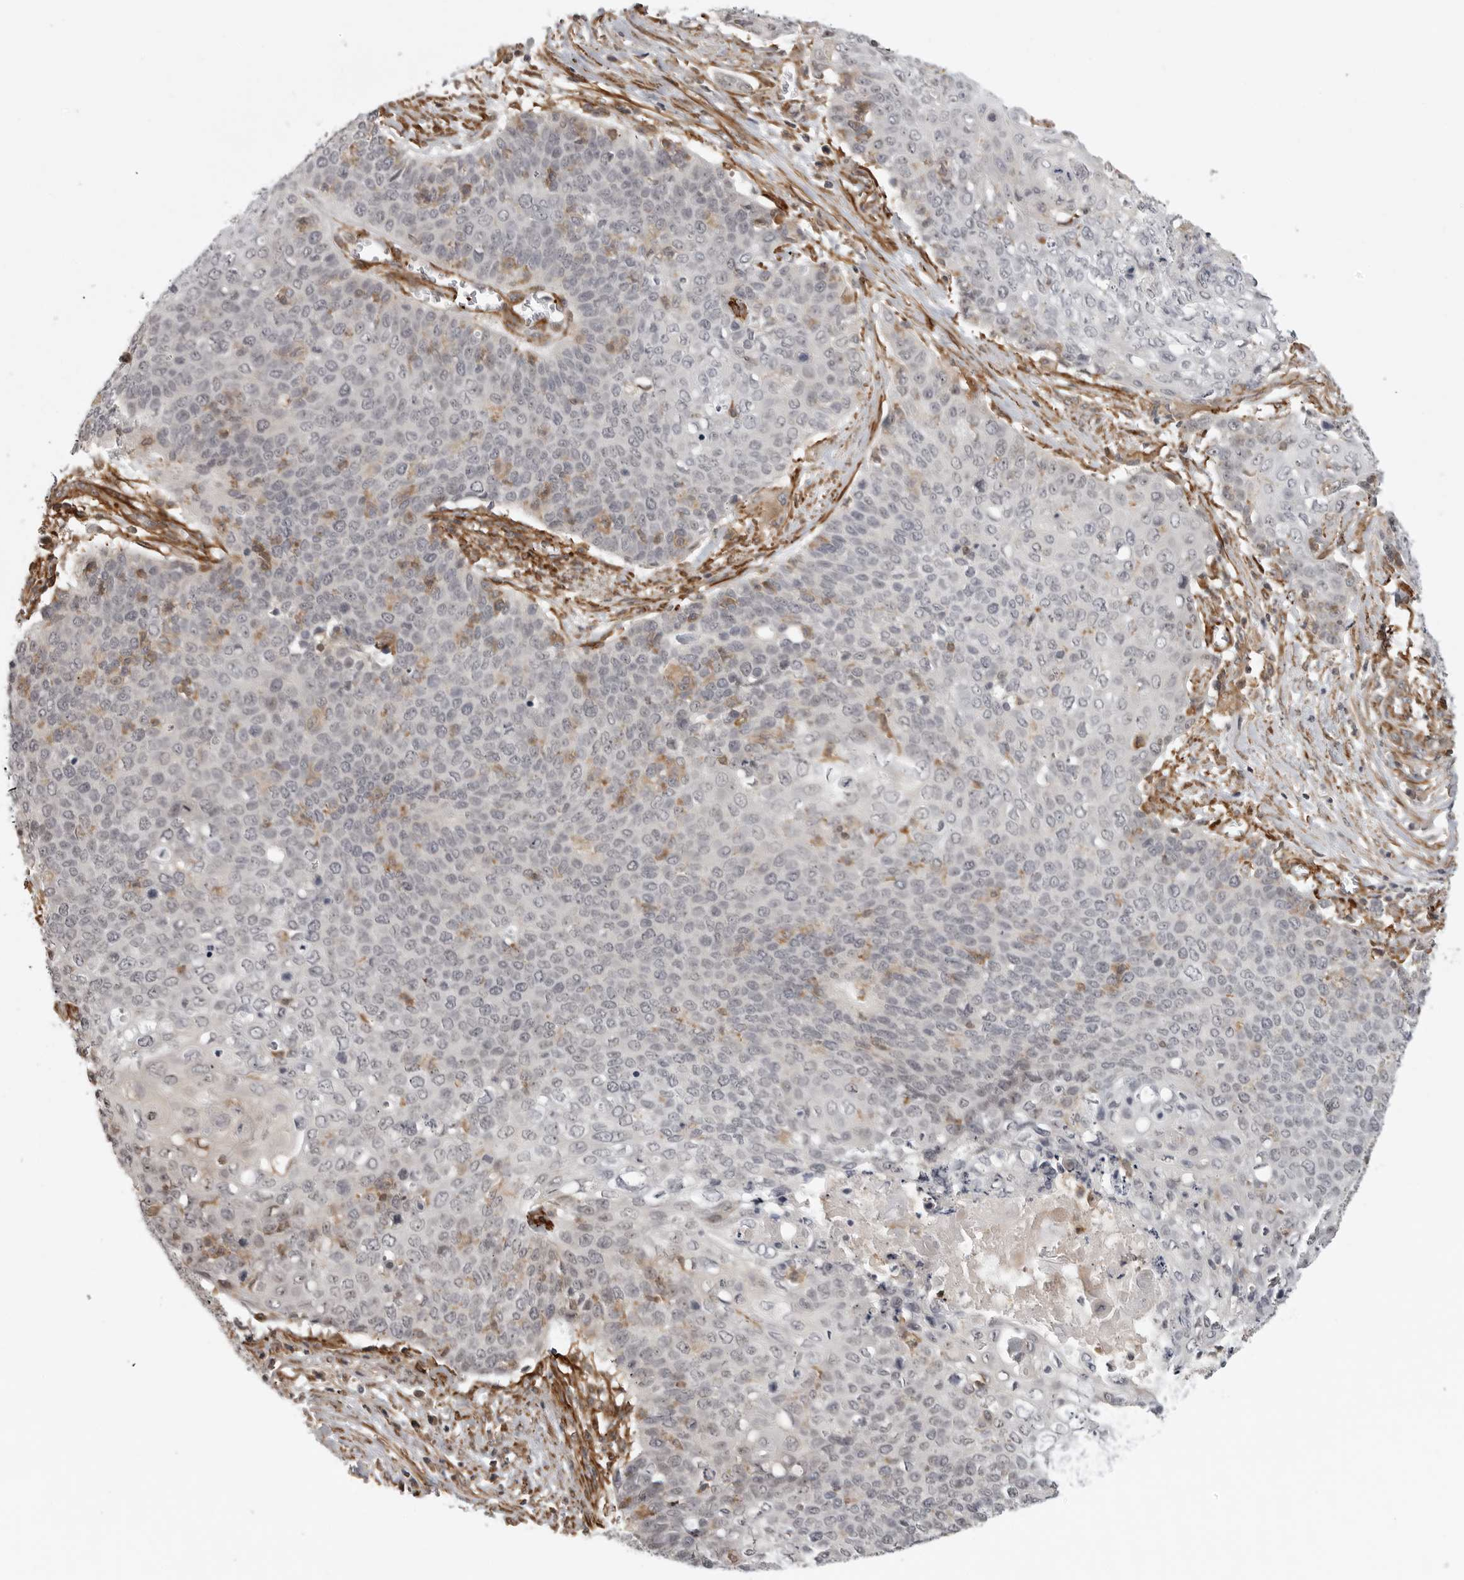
{"staining": {"intensity": "negative", "quantity": "none", "location": "none"}, "tissue": "cervical cancer", "cell_type": "Tumor cells", "image_type": "cancer", "snomed": [{"axis": "morphology", "description": "Squamous cell carcinoma, NOS"}, {"axis": "topography", "description": "Cervix"}], "caption": "This micrograph is of squamous cell carcinoma (cervical) stained with IHC to label a protein in brown with the nuclei are counter-stained blue. There is no positivity in tumor cells.", "gene": "TUT4", "patient": {"sex": "female", "age": 39}}